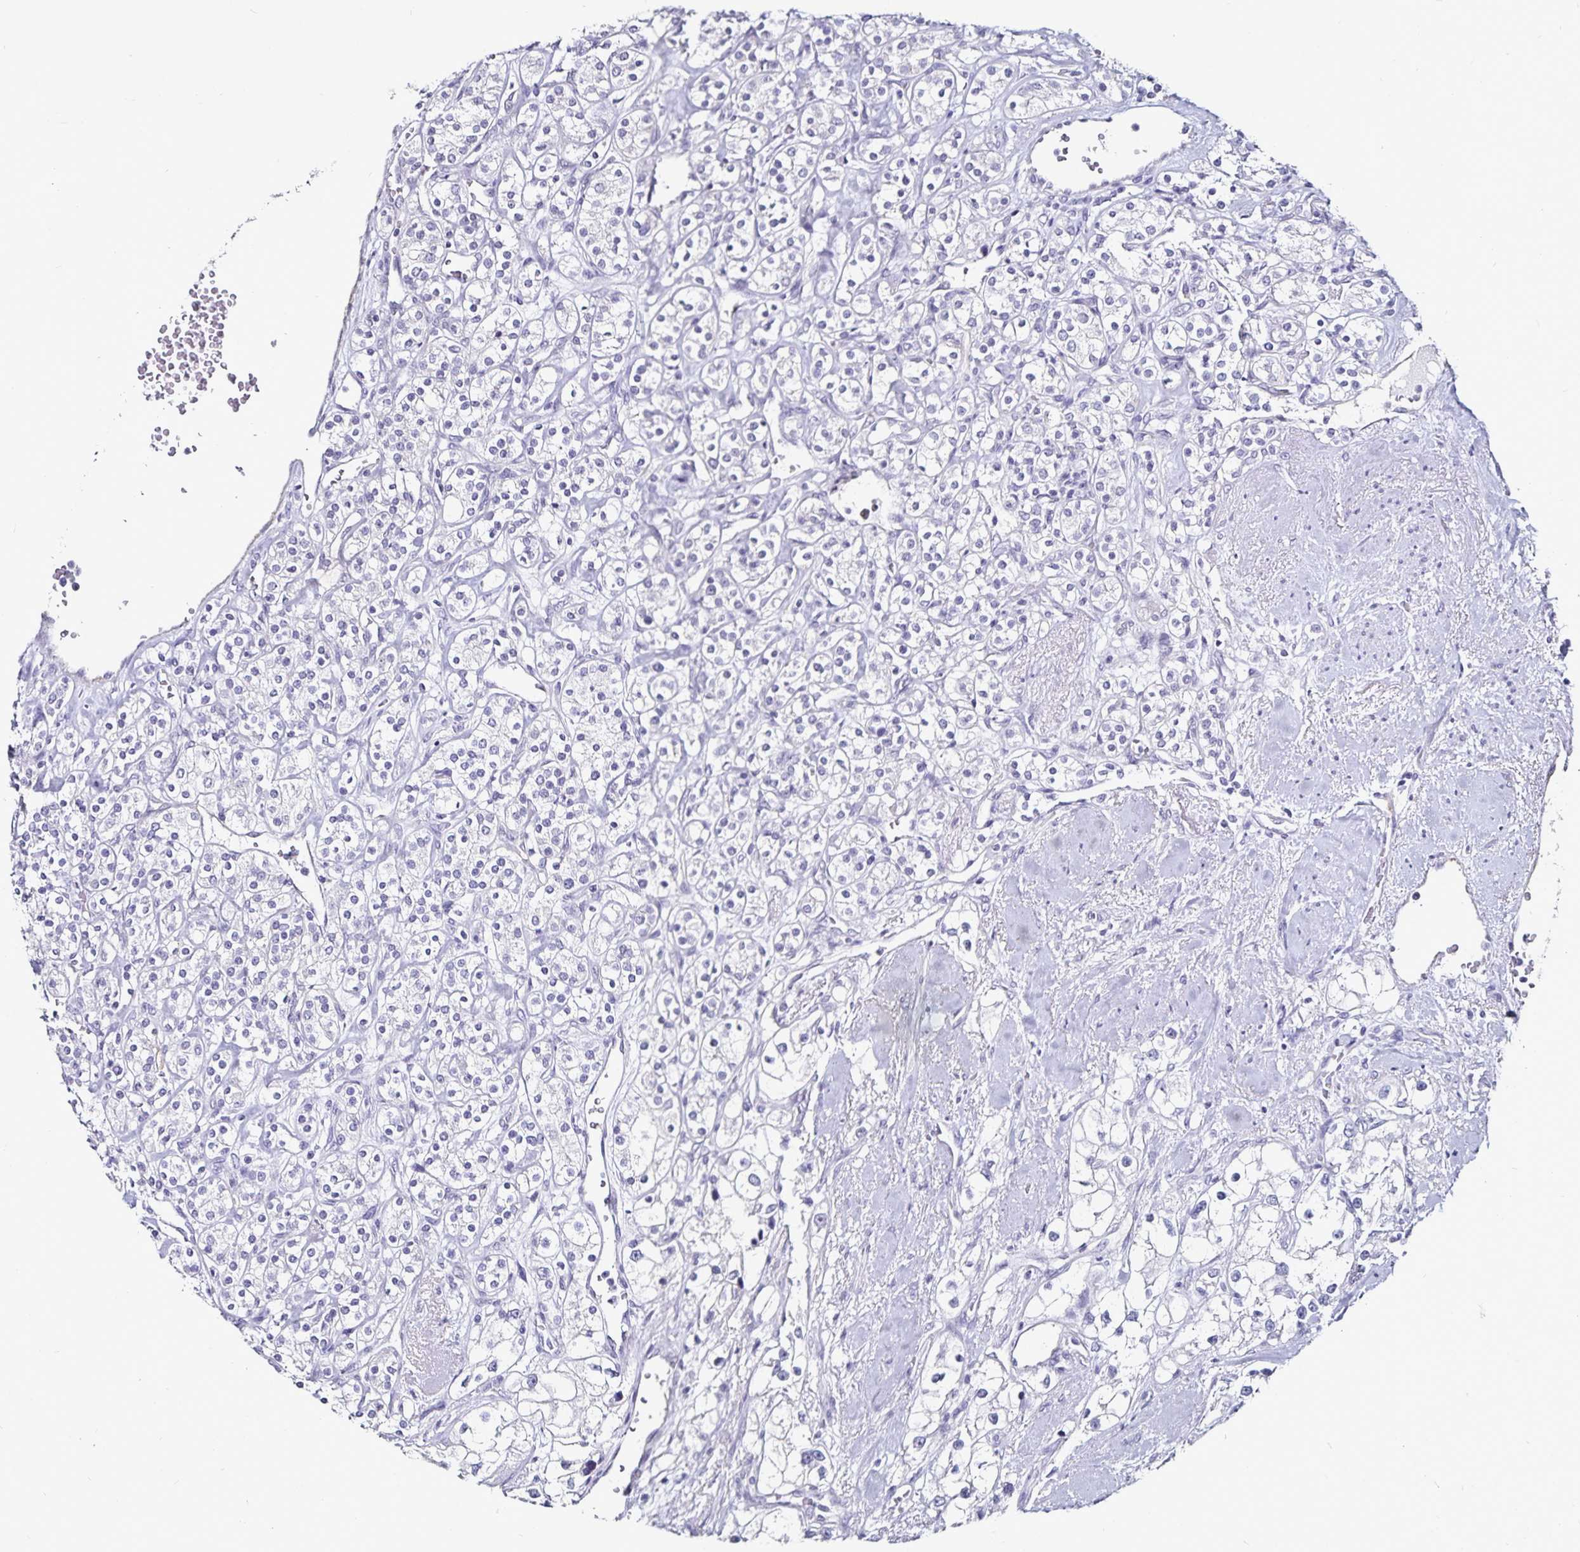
{"staining": {"intensity": "negative", "quantity": "none", "location": "none"}, "tissue": "renal cancer", "cell_type": "Tumor cells", "image_type": "cancer", "snomed": [{"axis": "morphology", "description": "Adenocarcinoma, NOS"}, {"axis": "topography", "description": "Kidney"}], "caption": "The micrograph demonstrates no staining of tumor cells in renal adenocarcinoma.", "gene": "TSPAN7", "patient": {"sex": "male", "age": 77}}